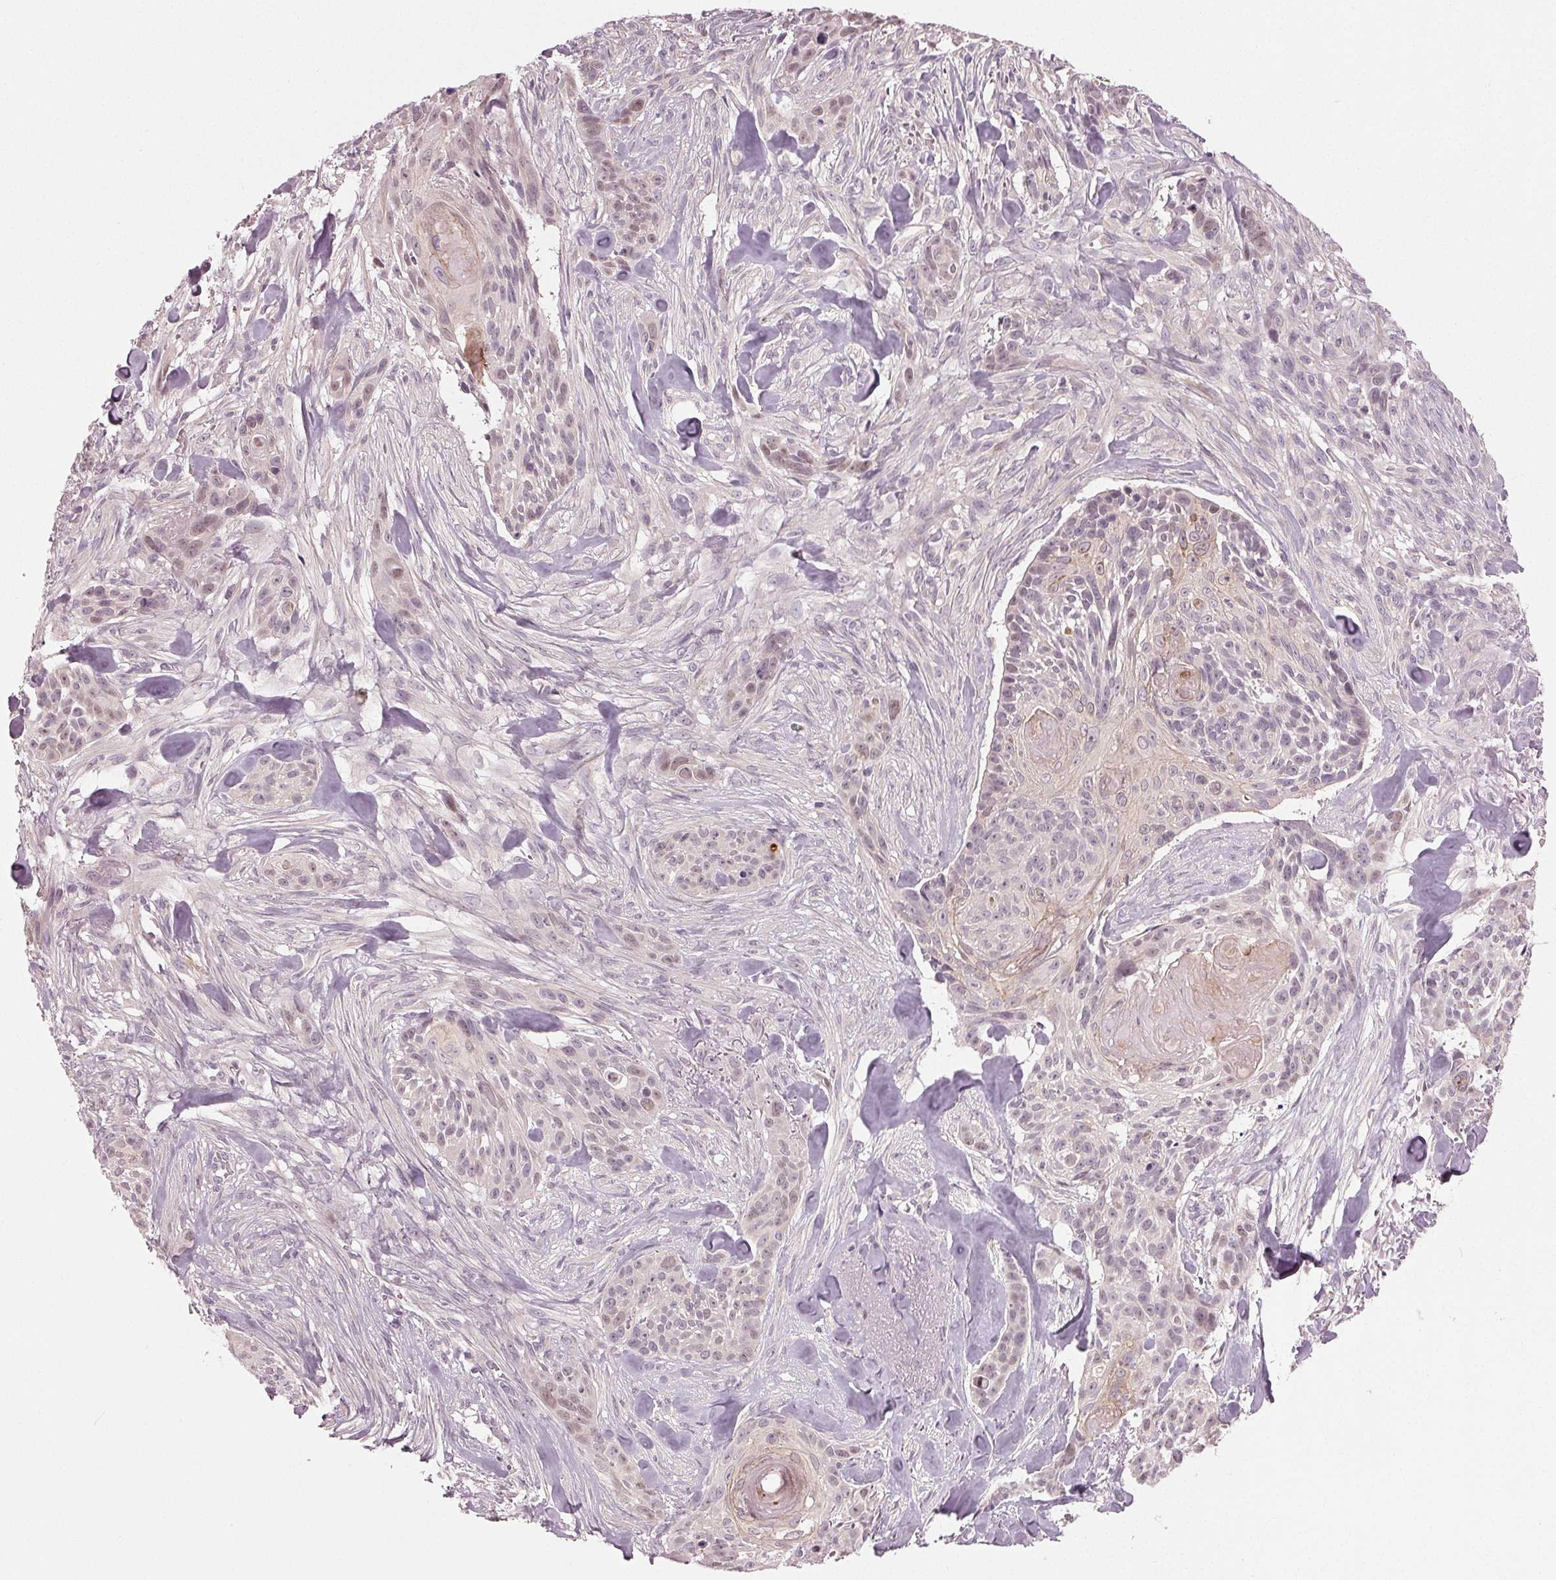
{"staining": {"intensity": "negative", "quantity": "none", "location": "none"}, "tissue": "skin cancer", "cell_type": "Tumor cells", "image_type": "cancer", "snomed": [{"axis": "morphology", "description": "Basal cell carcinoma"}, {"axis": "topography", "description": "Skin"}], "caption": "Tumor cells are negative for brown protein staining in skin basal cell carcinoma. (DAB immunohistochemistry (IHC) with hematoxylin counter stain).", "gene": "ZNF605", "patient": {"sex": "male", "age": 87}}